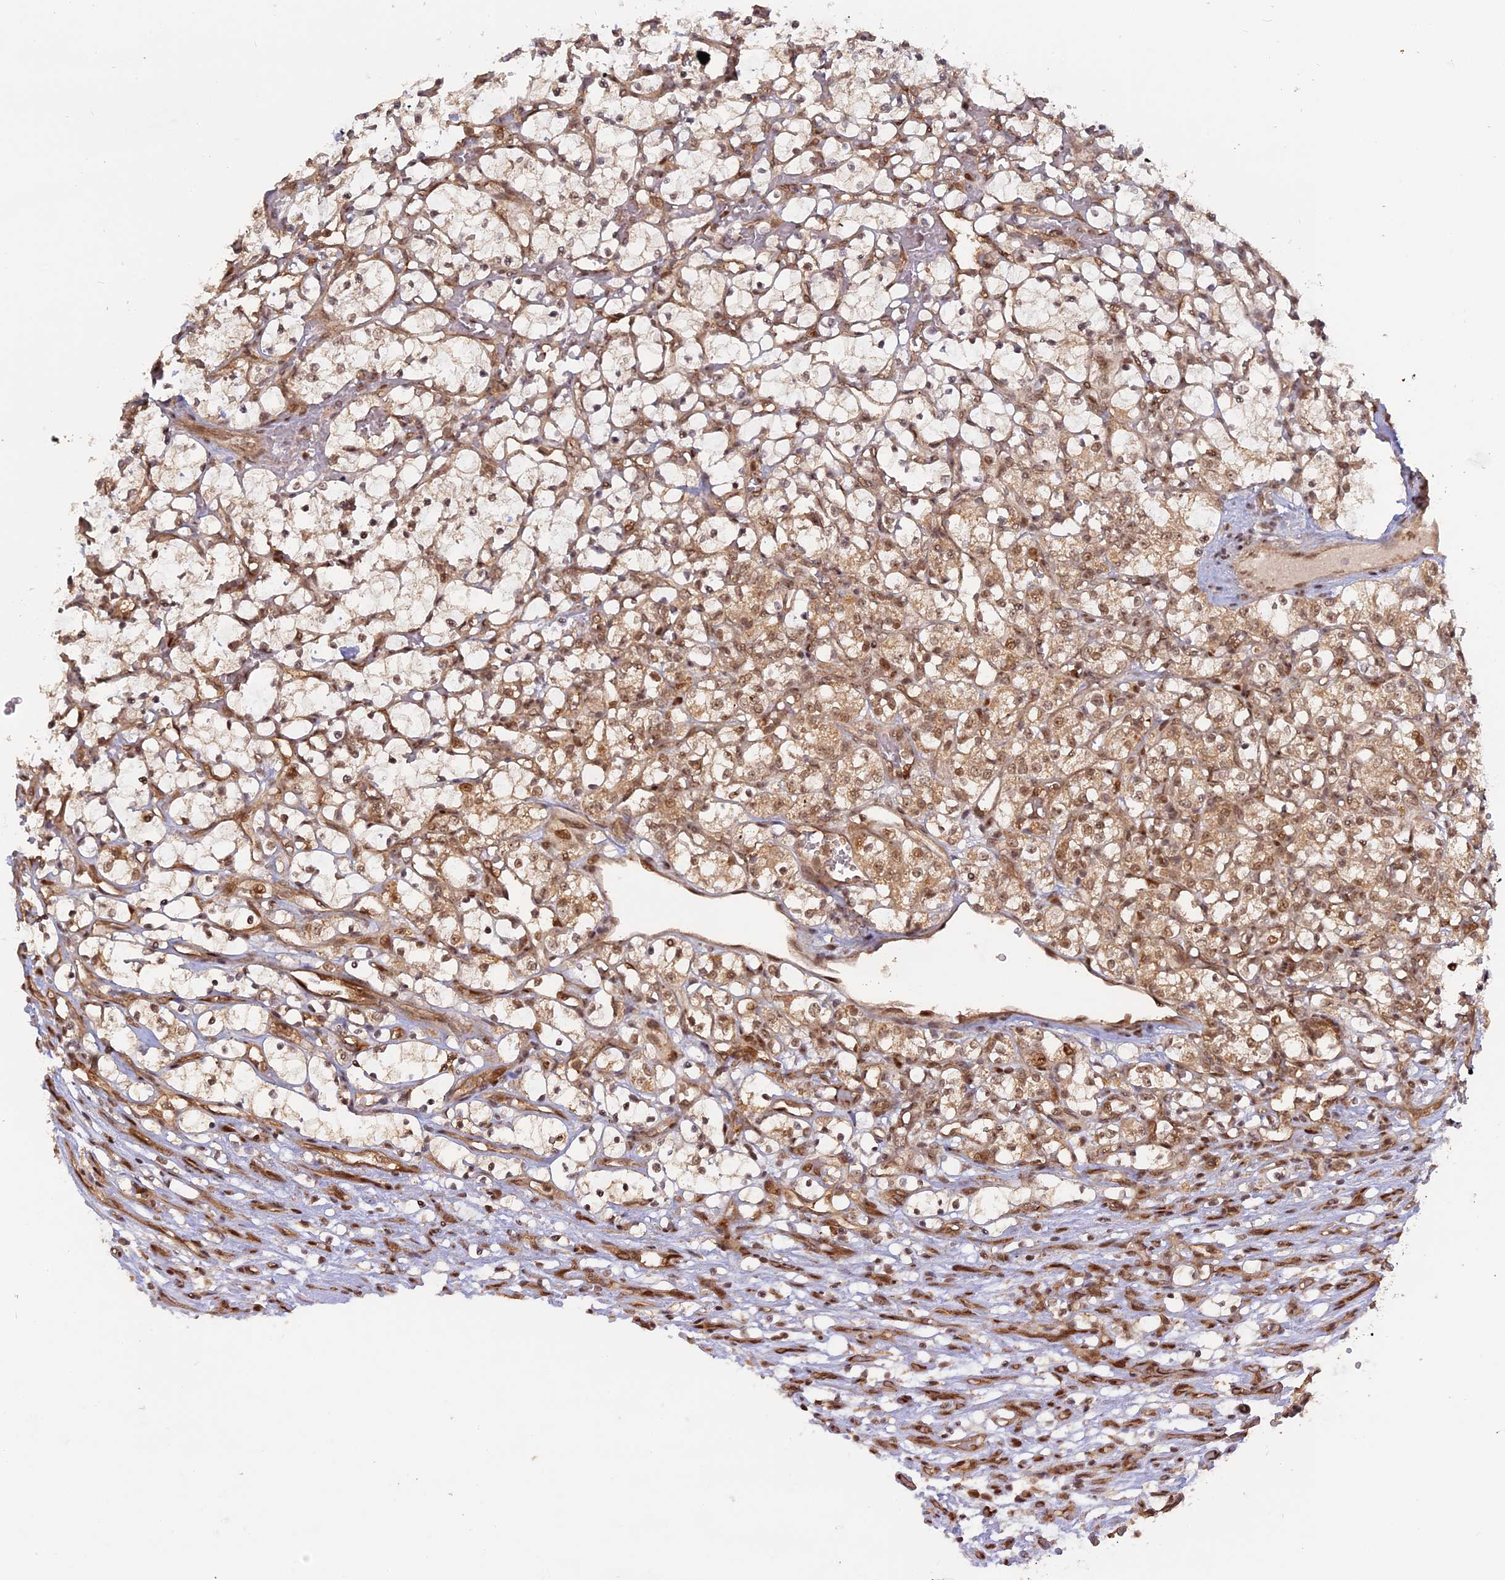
{"staining": {"intensity": "moderate", "quantity": ">75%", "location": "cytoplasmic/membranous,nuclear"}, "tissue": "renal cancer", "cell_type": "Tumor cells", "image_type": "cancer", "snomed": [{"axis": "morphology", "description": "Adenocarcinoma, NOS"}, {"axis": "topography", "description": "Kidney"}], "caption": "Protein expression analysis of renal adenocarcinoma shows moderate cytoplasmic/membranous and nuclear positivity in approximately >75% of tumor cells.", "gene": "PKIG", "patient": {"sex": "female", "age": 69}}